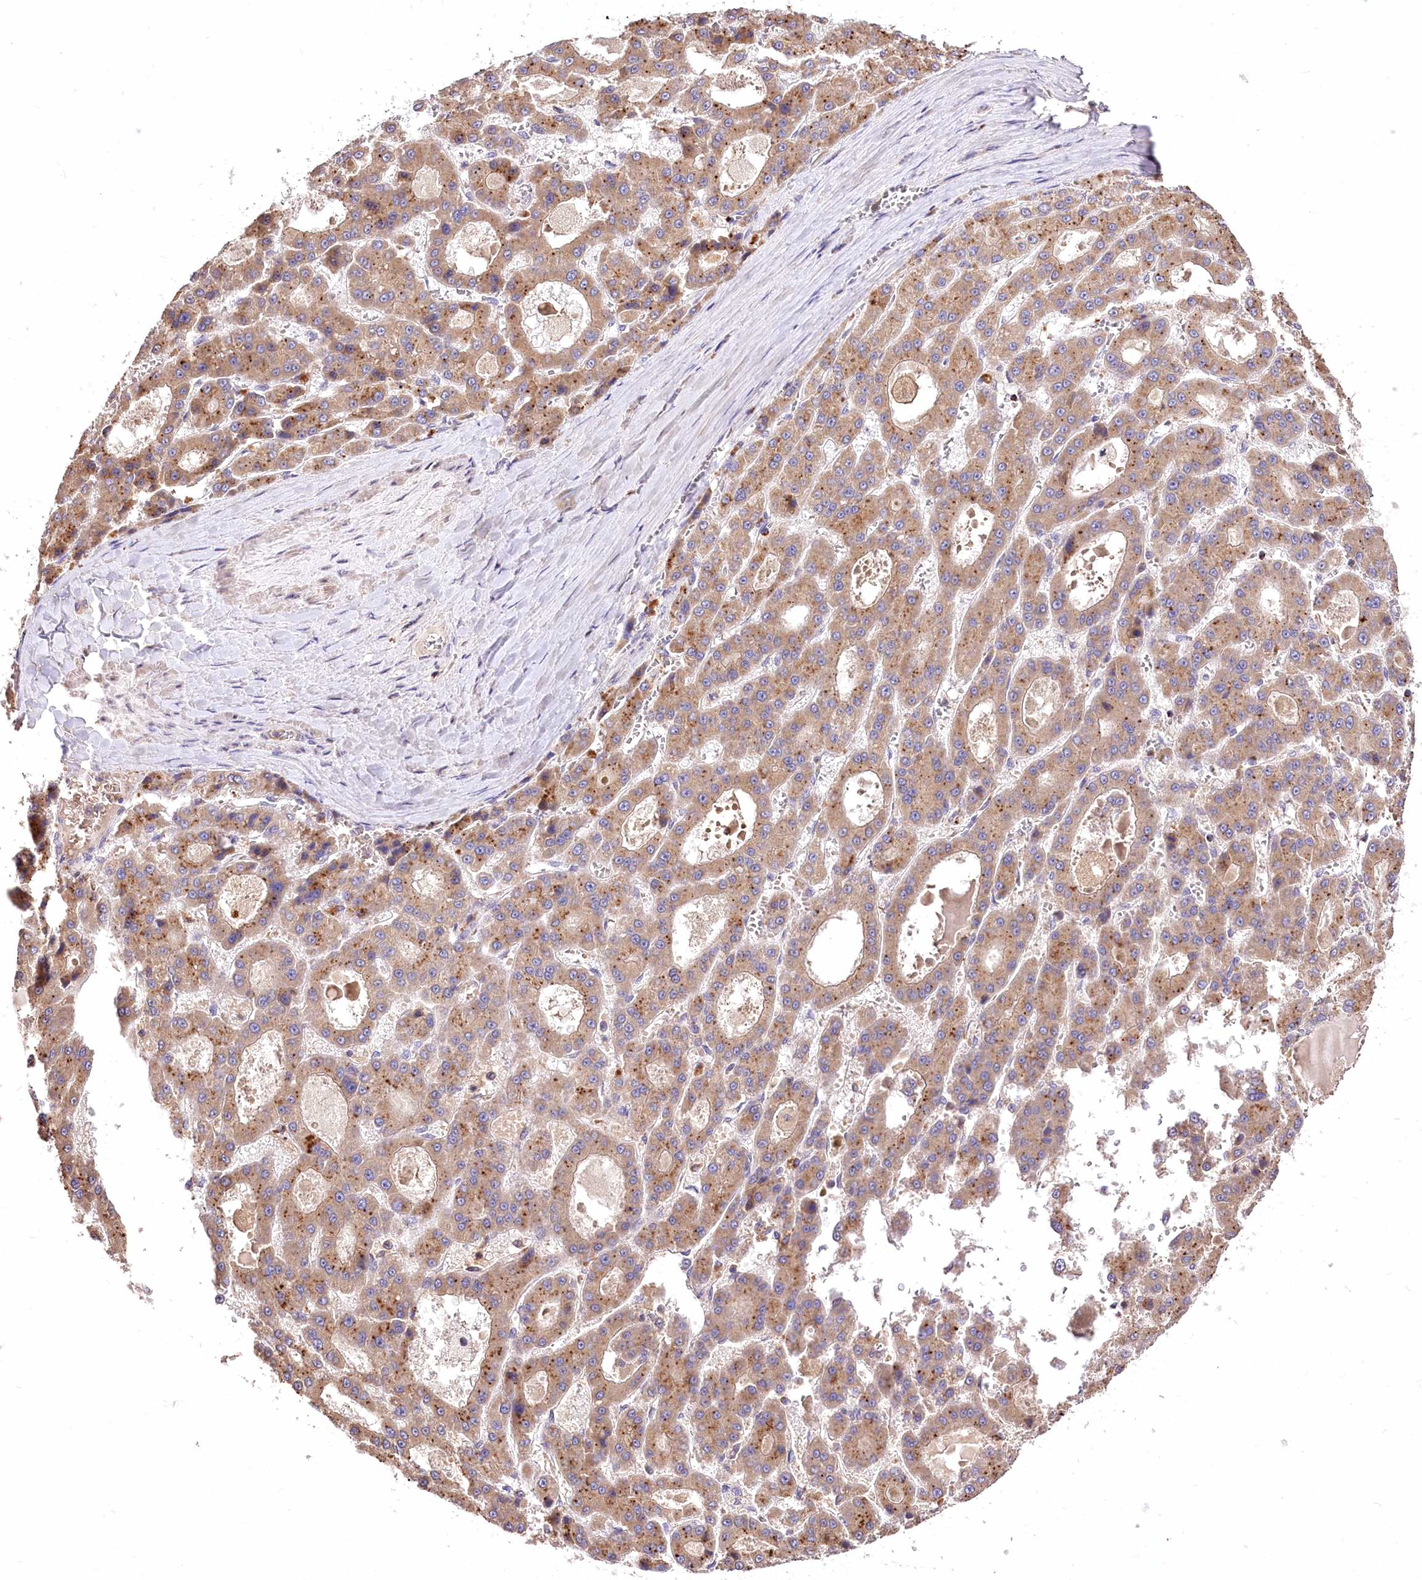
{"staining": {"intensity": "moderate", "quantity": ">75%", "location": "cytoplasmic/membranous"}, "tissue": "liver cancer", "cell_type": "Tumor cells", "image_type": "cancer", "snomed": [{"axis": "morphology", "description": "Carcinoma, Hepatocellular, NOS"}, {"axis": "topography", "description": "Liver"}], "caption": "Immunohistochemistry of human liver hepatocellular carcinoma displays medium levels of moderate cytoplasmic/membranous expression in about >75% of tumor cells. Using DAB (brown) and hematoxylin (blue) stains, captured at high magnification using brightfield microscopy.", "gene": "SERGEF", "patient": {"sex": "male", "age": 70}}